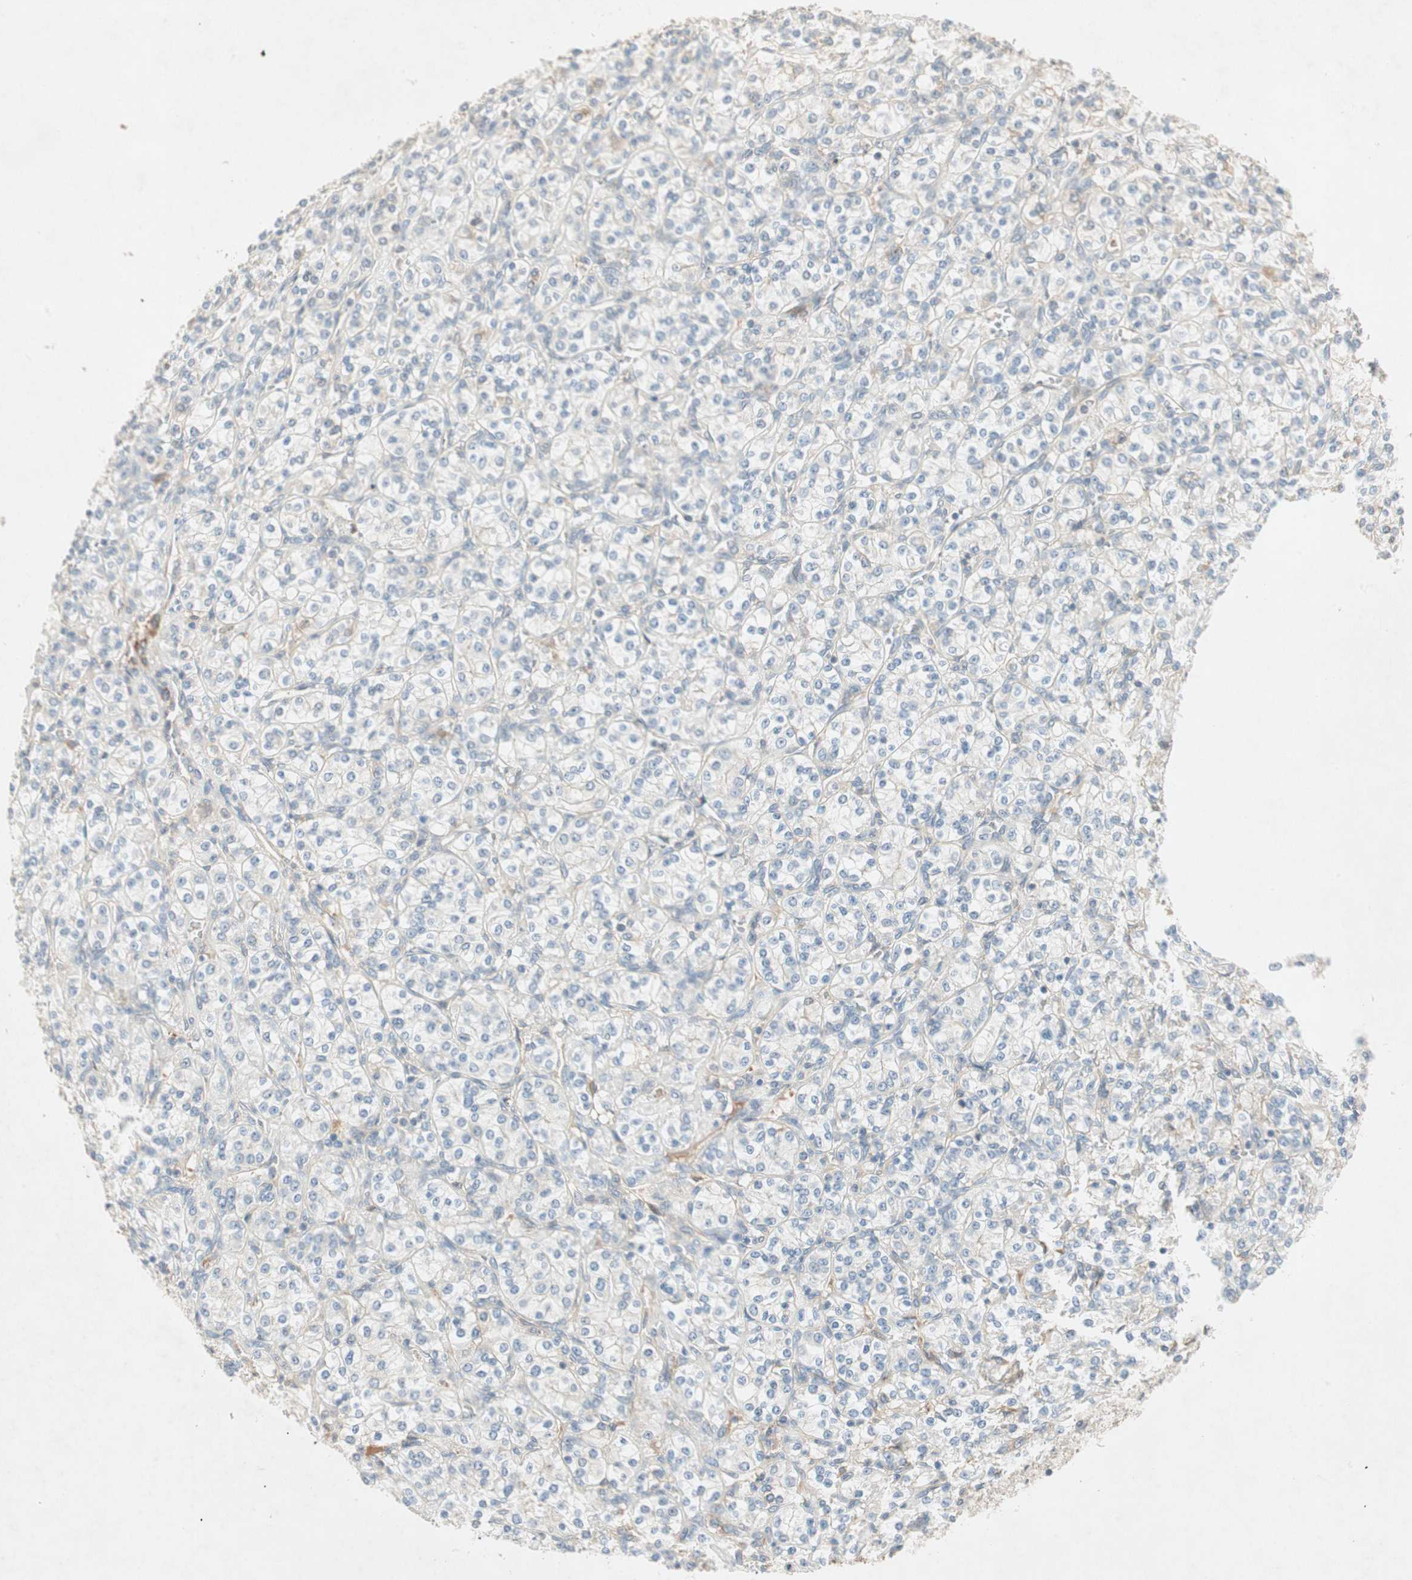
{"staining": {"intensity": "negative", "quantity": "none", "location": "none"}, "tissue": "renal cancer", "cell_type": "Tumor cells", "image_type": "cancer", "snomed": [{"axis": "morphology", "description": "Adenocarcinoma, NOS"}, {"axis": "topography", "description": "Kidney"}], "caption": "IHC image of neoplastic tissue: human renal adenocarcinoma stained with DAB (3,3'-diaminobenzidine) demonstrates no significant protein expression in tumor cells.", "gene": "RNGTT", "patient": {"sex": "male", "age": 77}}